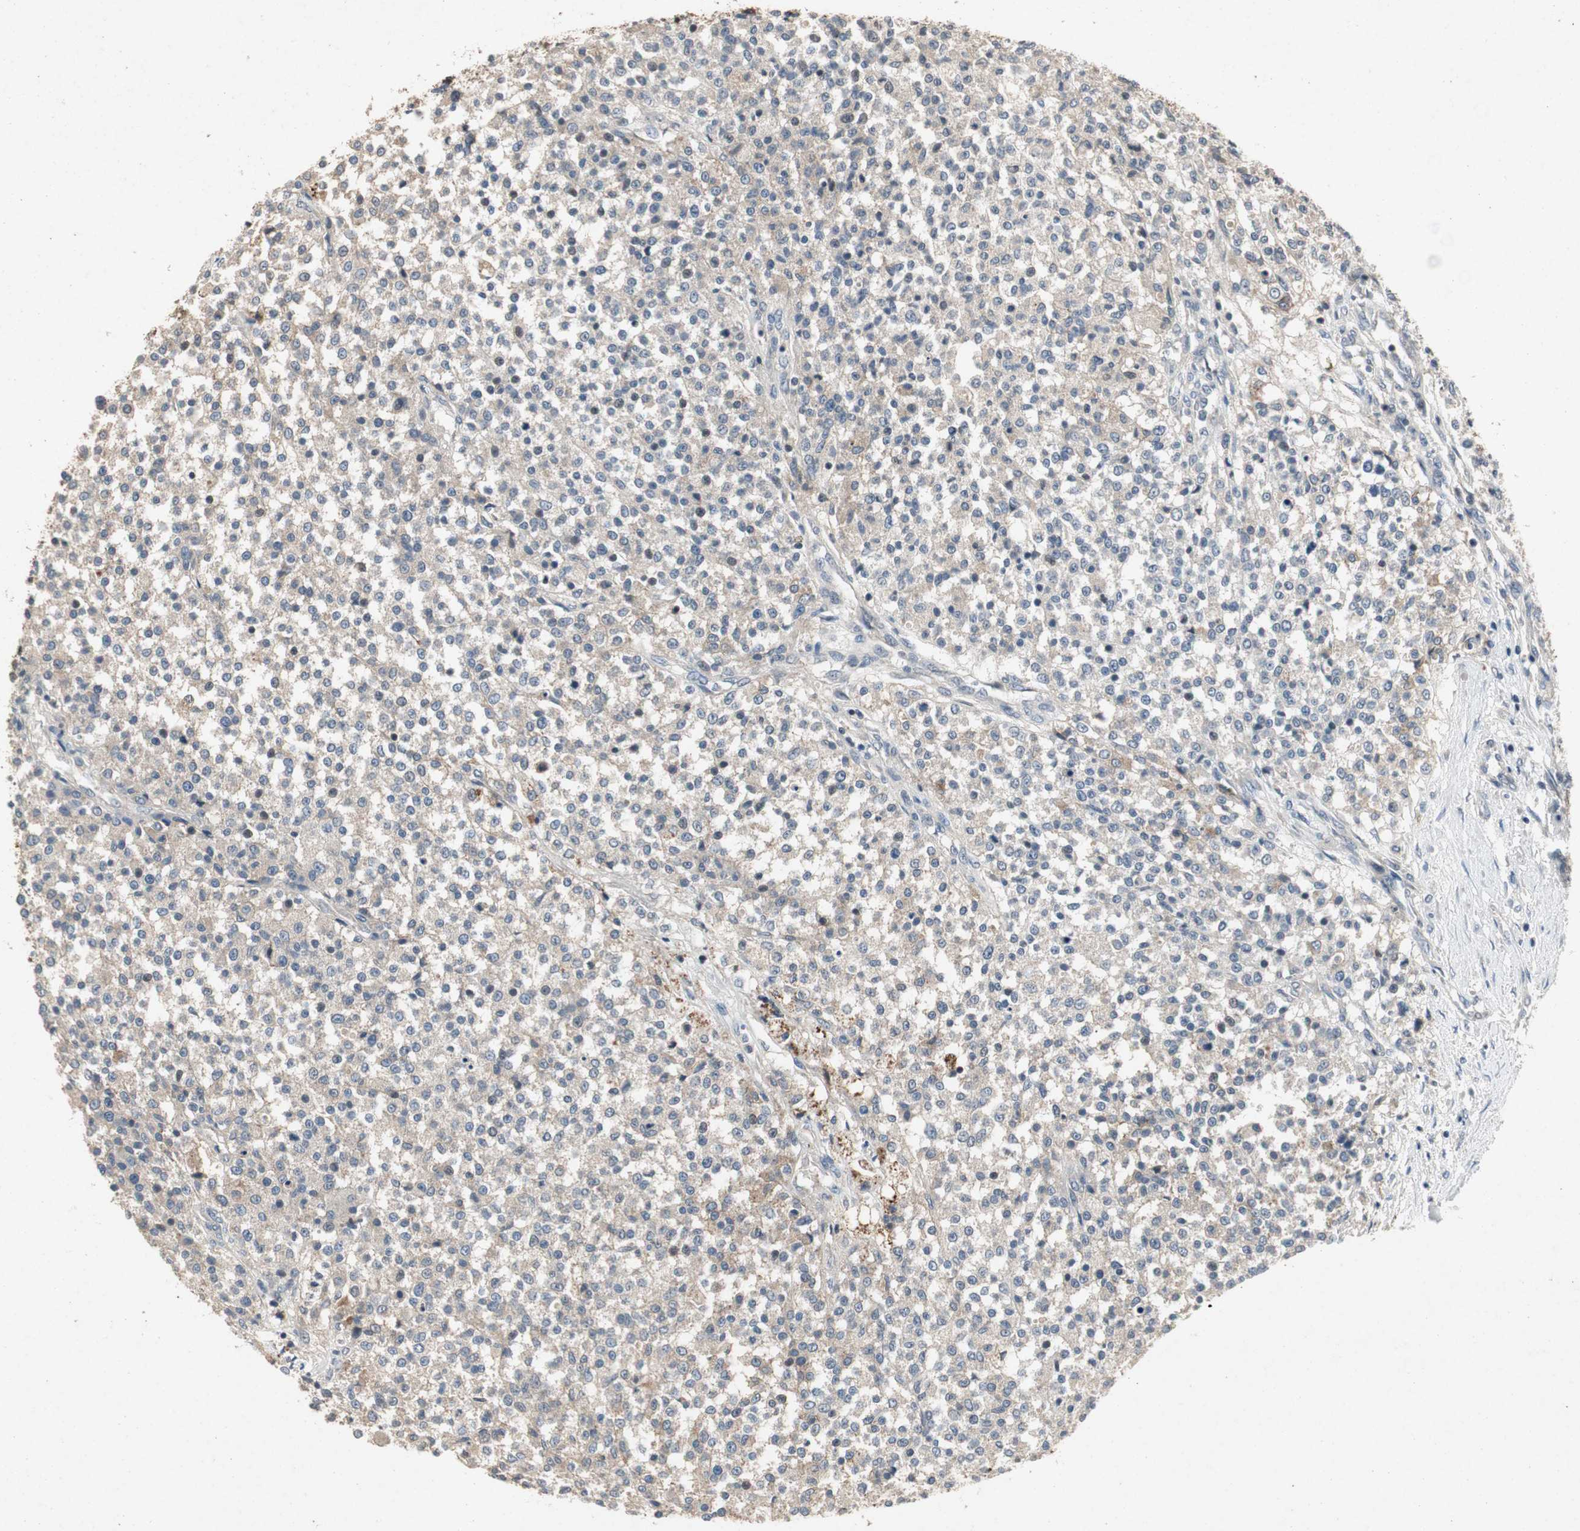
{"staining": {"intensity": "negative", "quantity": "none", "location": "none"}, "tissue": "testis cancer", "cell_type": "Tumor cells", "image_type": "cancer", "snomed": [{"axis": "morphology", "description": "Seminoma, NOS"}, {"axis": "topography", "description": "Testis"}], "caption": "IHC of human testis cancer shows no expression in tumor cells.", "gene": "ALPL", "patient": {"sex": "male", "age": 59}}